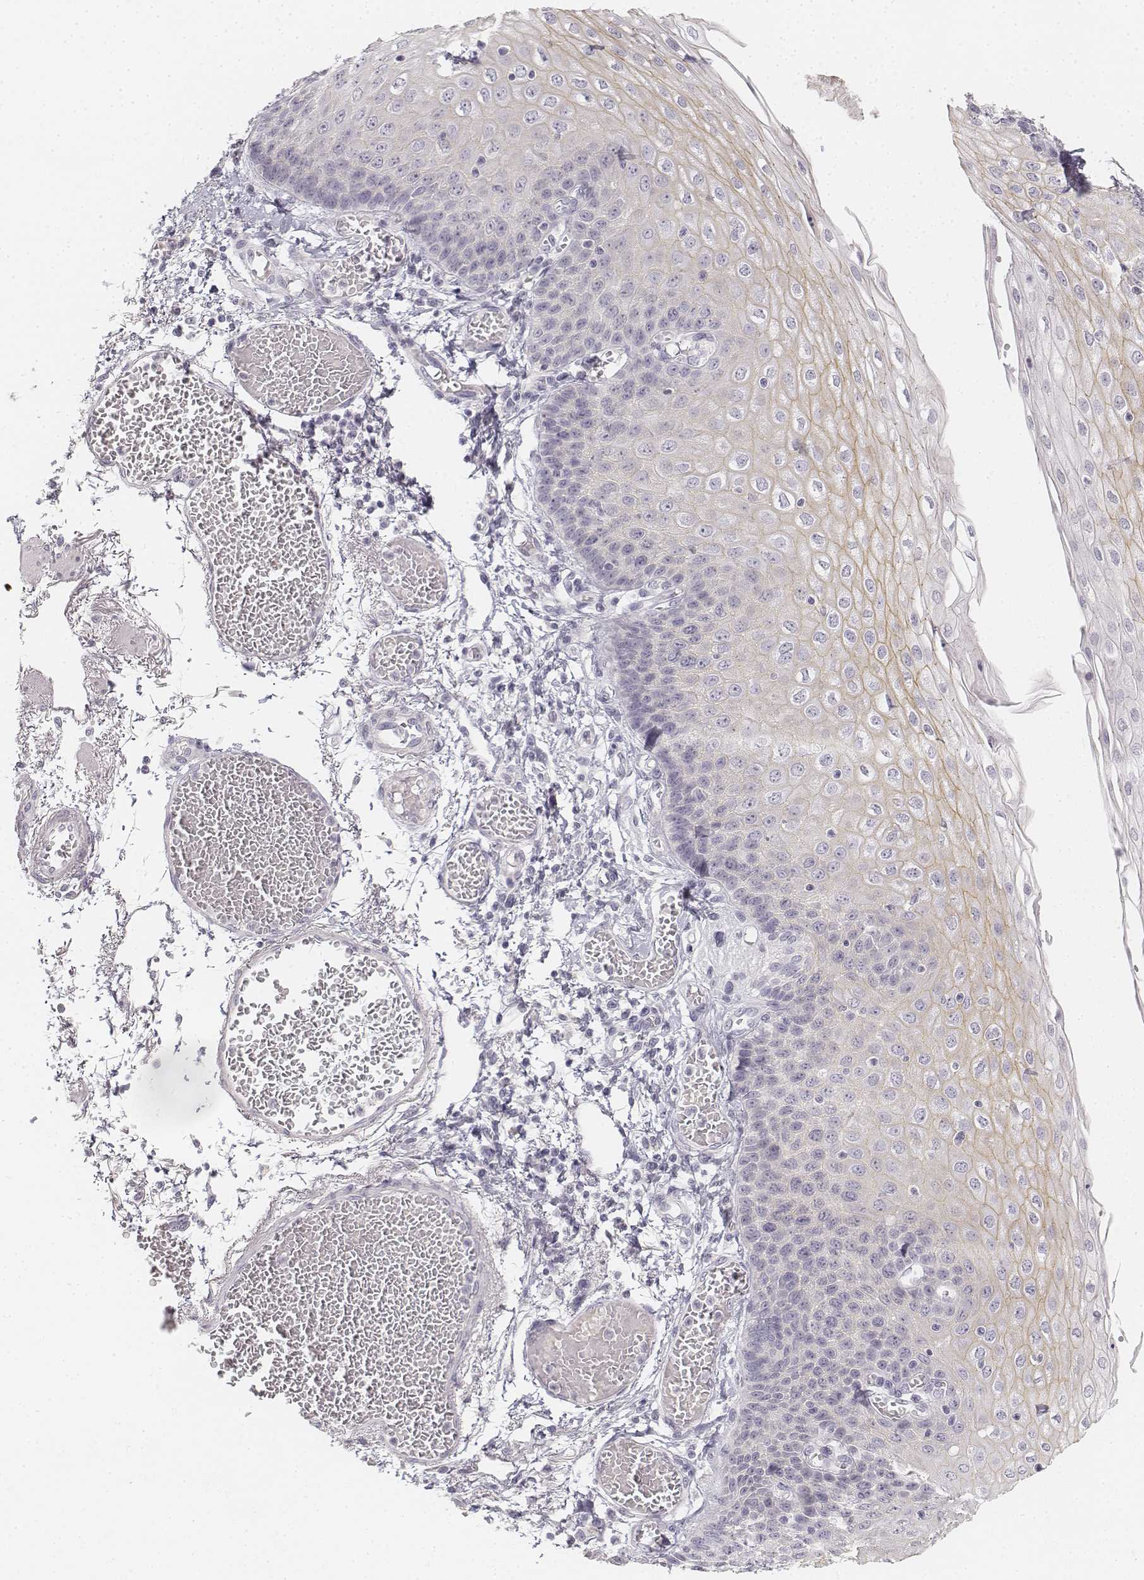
{"staining": {"intensity": "negative", "quantity": "none", "location": "none"}, "tissue": "esophagus", "cell_type": "Squamous epithelial cells", "image_type": "normal", "snomed": [{"axis": "morphology", "description": "Normal tissue, NOS"}, {"axis": "morphology", "description": "Adenocarcinoma, NOS"}, {"axis": "topography", "description": "Esophagus"}], "caption": "Squamous epithelial cells show no significant staining in benign esophagus. (DAB (3,3'-diaminobenzidine) immunohistochemistry (IHC), high magnification).", "gene": "DSG4", "patient": {"sex": "male", "age": 81}}